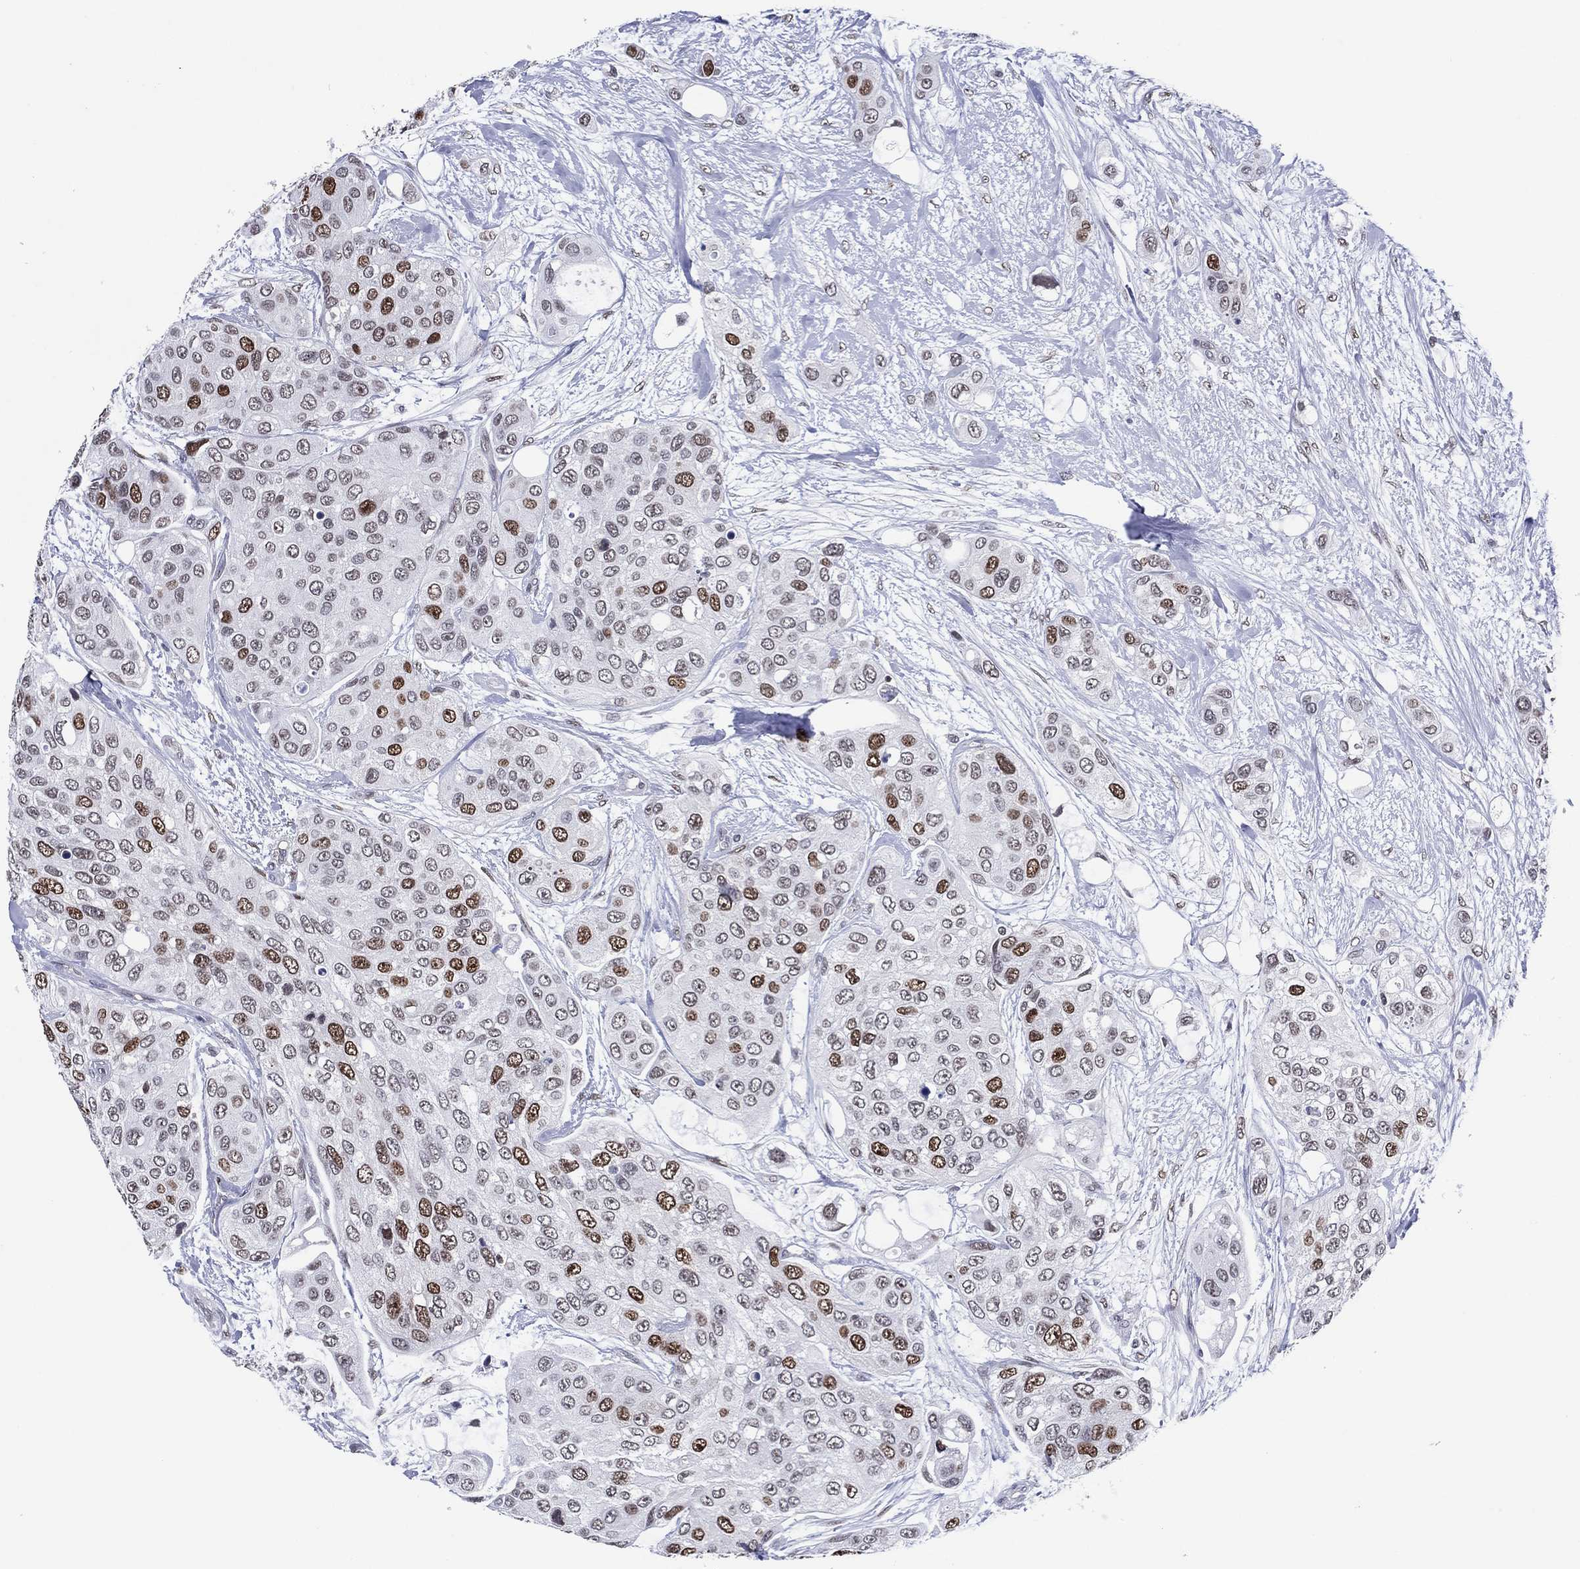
{"staining": {"intensity": "strong", "quantity": "<25%", "location": "nuclear"}, "tissue": "urothelial cancer", "cell_type": "Tumor cells", "image_type": "cancer", "snomed": [{"axis": "morphology", "description": "Urothelial carcinoma, High grade"}, {"axis": "topography", "description": "Urinary bladder"}], "caption": "Immunohistochemistry (IHC) of human high-grade urothelial carcinoma exhibits medium levels of strong nuclear positivity in approximately <25% of tumor cells.", "gene": "GATA6", "patient": {"sex": "male", "age": 77}}